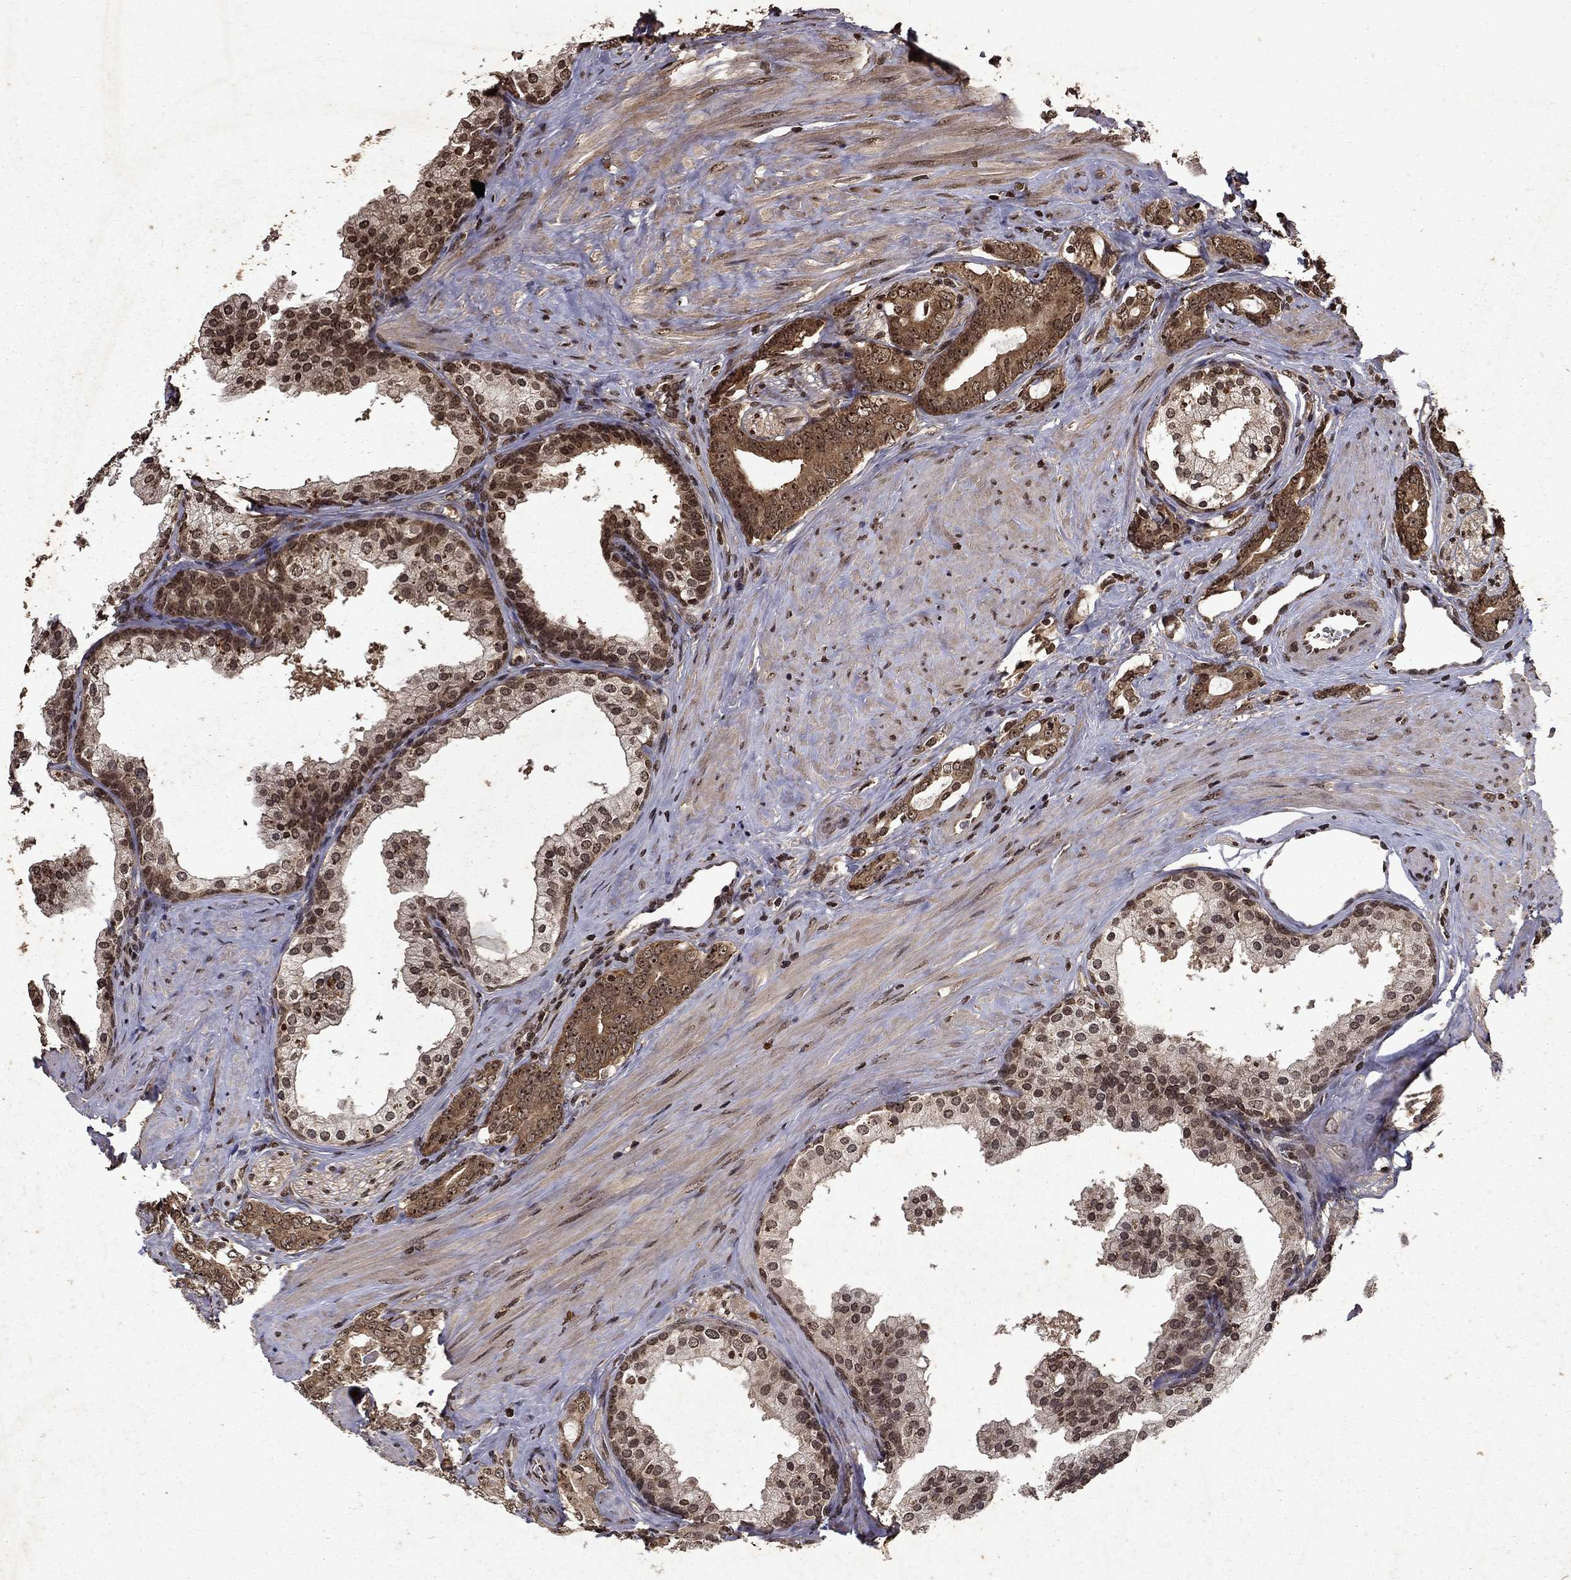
{"staining": {"intensity": "moderate", "quantity": ">75%", "location": "cytoplasmic/membranous,nuclear"}, "tissue": "prostate cancer", "cell_type": "Tumor cells", "image_type": "cancer", "snomed": [{"axis": "morphology", "description": "Adenocarcinoma, NOS"}, {"axis": "topography", "description": "Prostate"}], "caption": "Immunohistochemical staining of adenocarcinoma (prostate) reveals medium levels of moderate cytoplasmic/membranous and nuclear positivity in about >75% of tumor cells.", "gene": "PIN4", "patient": {"sex": "male", "age": 55}}